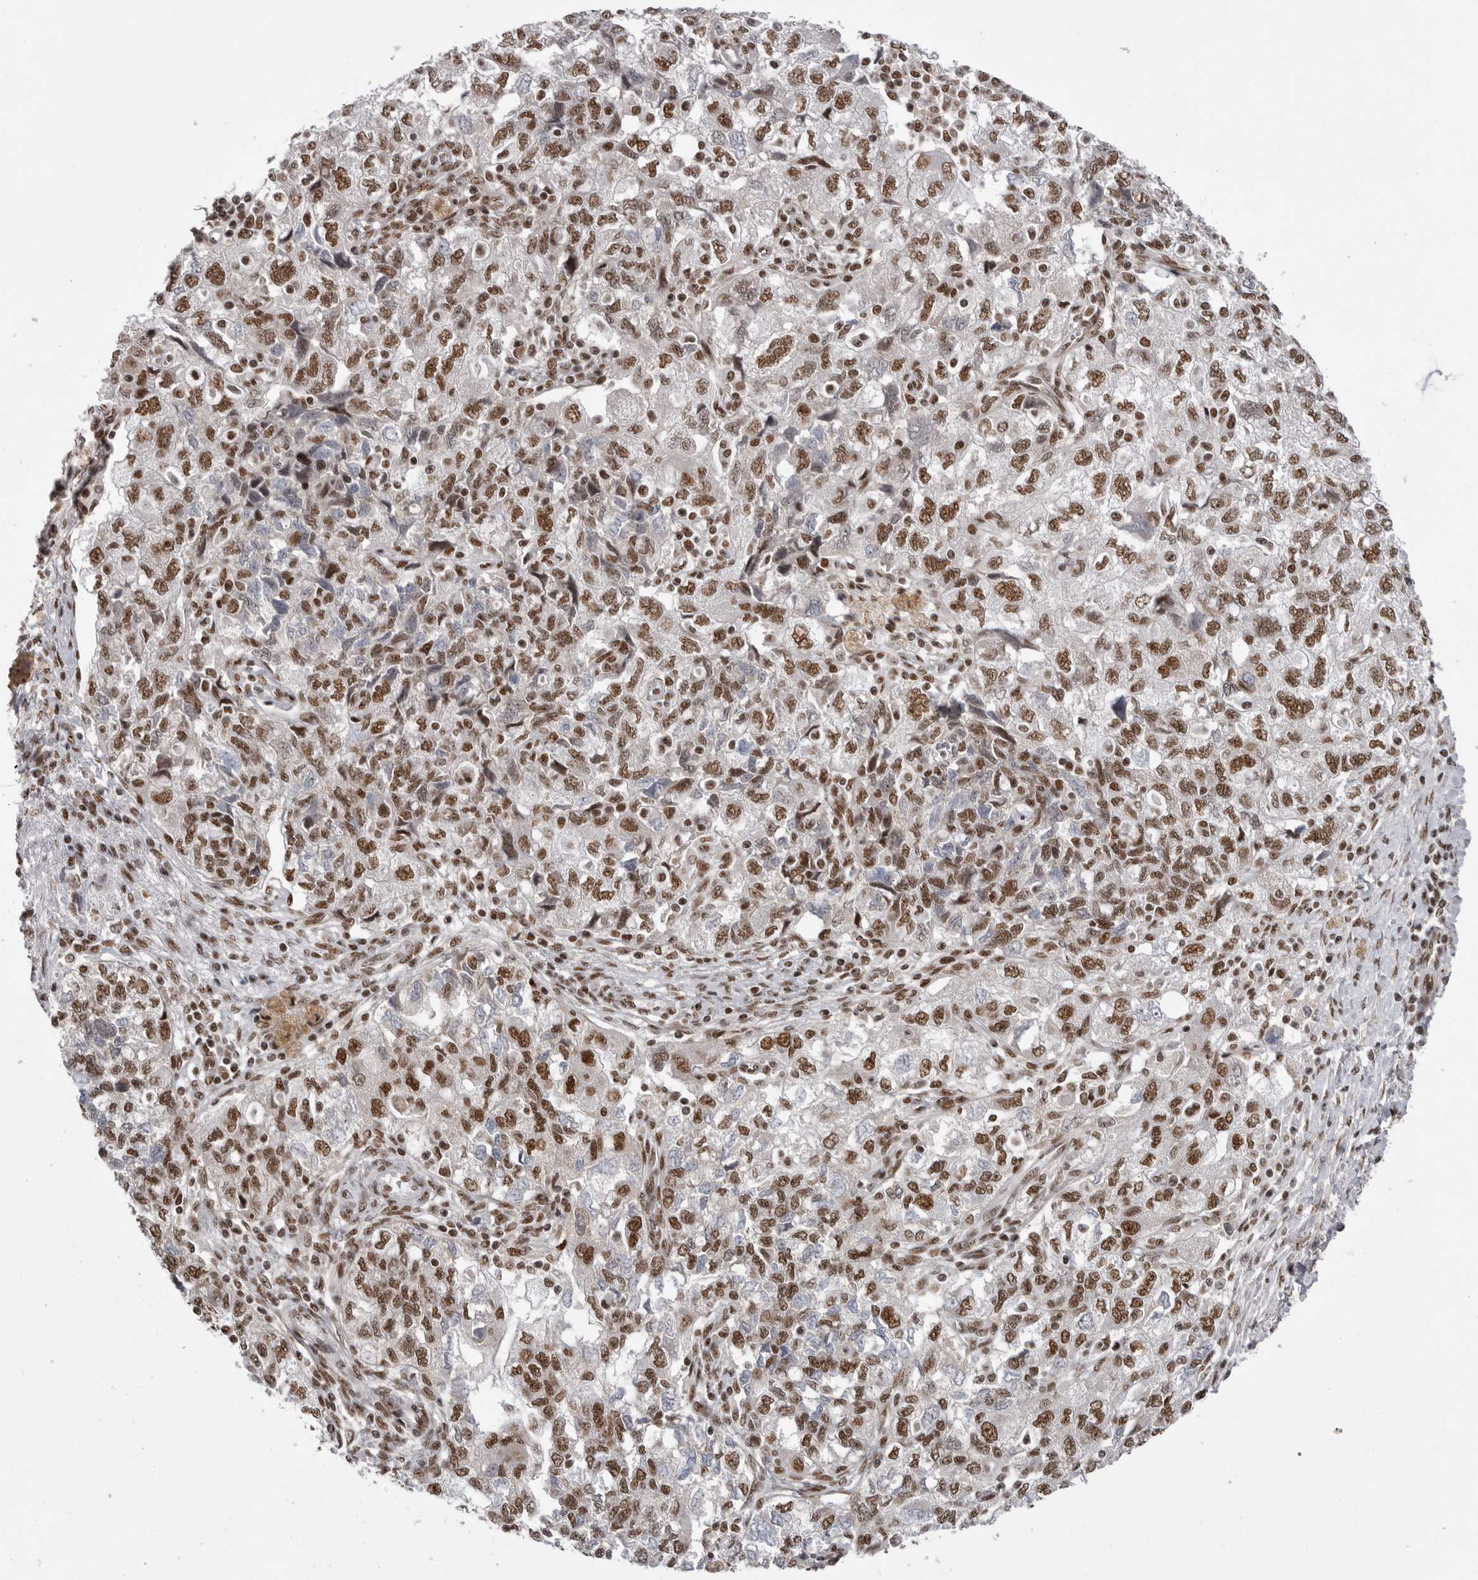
{"staining": {"intensity": "strong", "quantity": ">75%", "location": "nuclear"}, "tissue": "ovarian cancer", "cell_type": "Tumor cells", "image_type": "cancer", "snomed": [{"axis": "morphology", "description": "Carcinoma, NOS"}, {"axis": "morphology", "description": "Cystadenocarcinoma, serous, NOS"}, {"axis": "topography", "description": "Ovary"}], "caption": "Immunohistochemistry (IHC) histopathology image of human serous cystadenocarcinoma (ovarian) stained for a protein (brown), which displays high levels of strong nuclear positivity in approximately >75% of tumor cells.", "gene": "PPP1R8", "patient": {"sex": "female", "age": 69}}